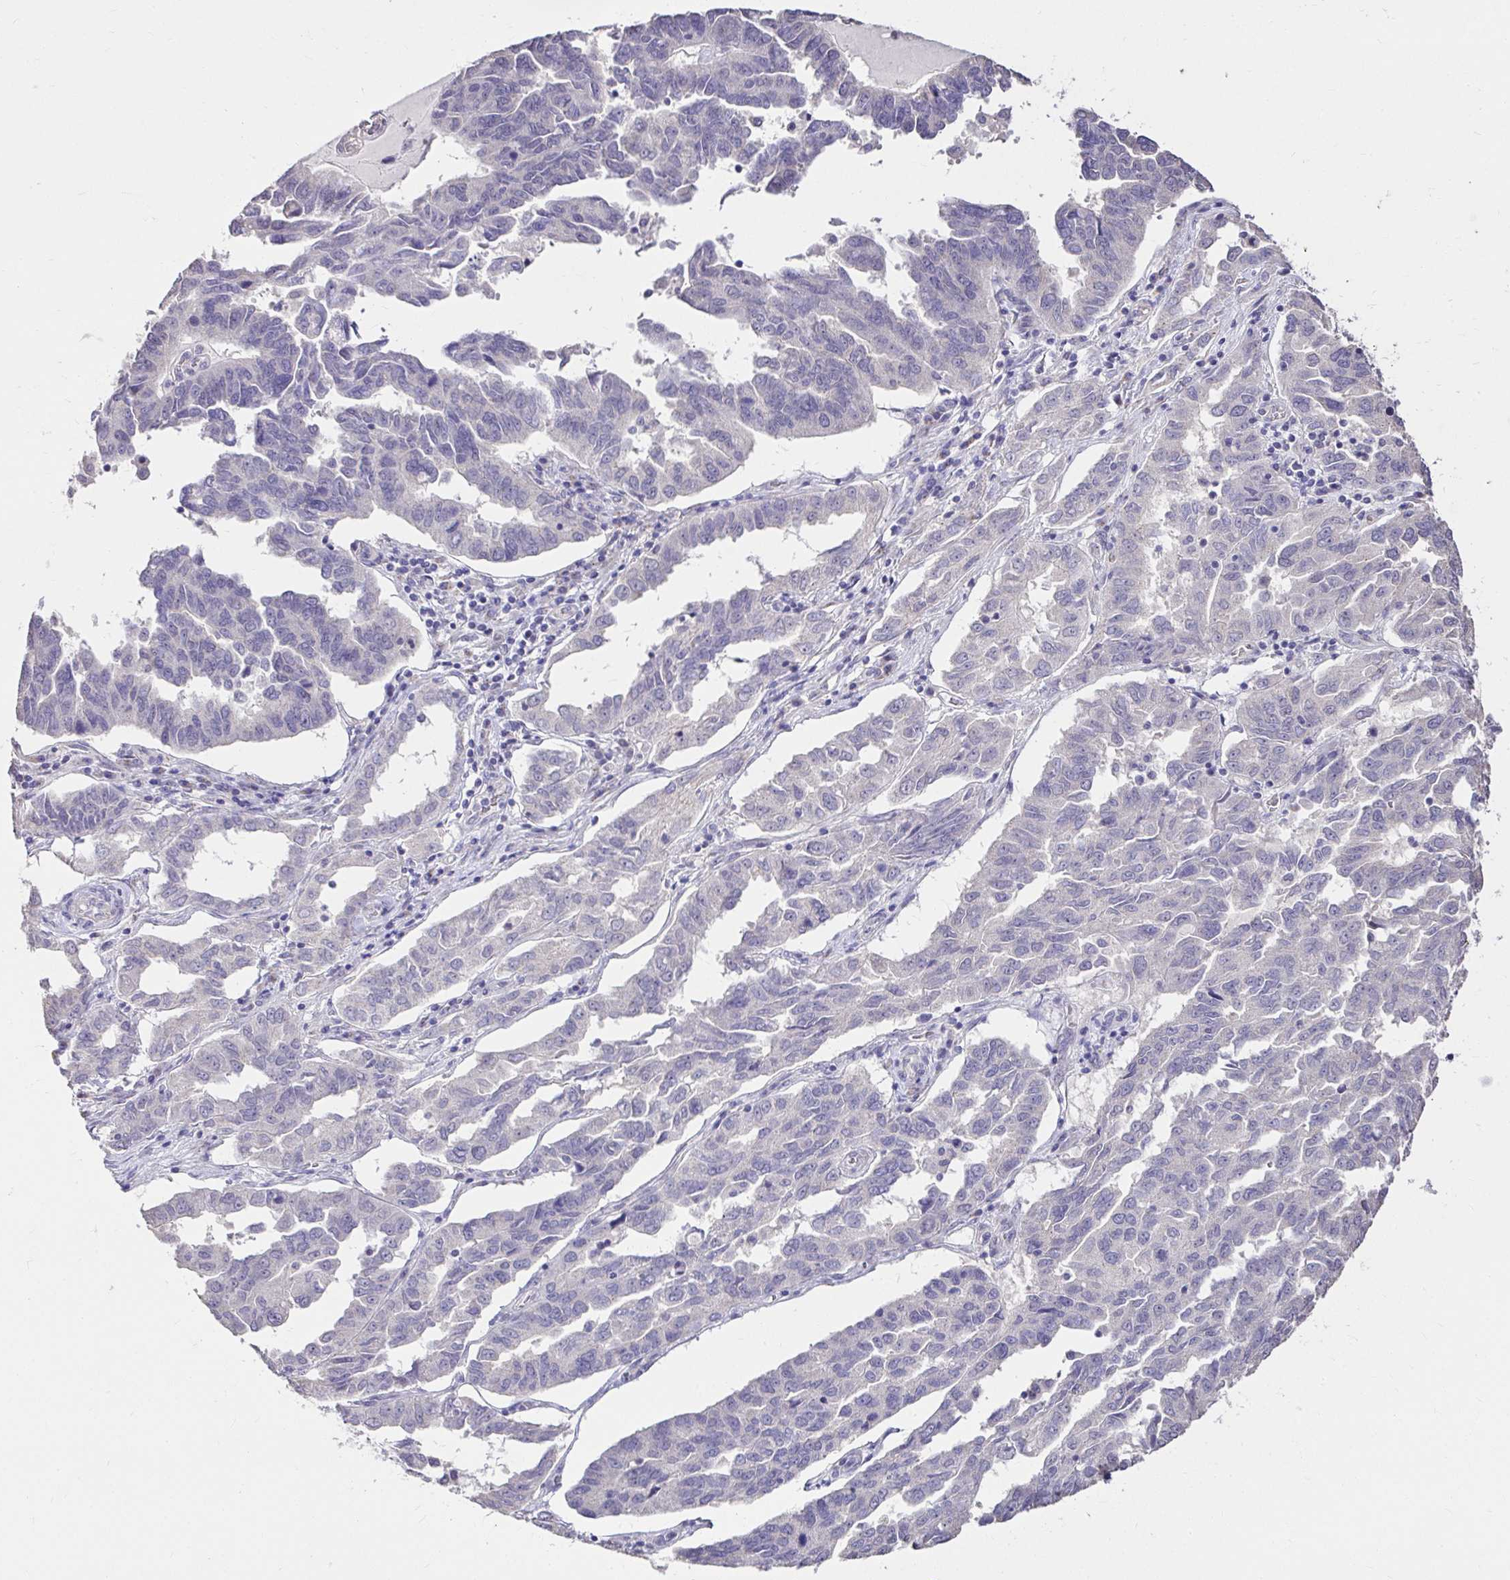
{"staining": {"intensity": "negative", "quantity": "none", "location": "none"}, "tissue": "ovarian cancer", "cell_type": "Tumor cells", "image_type": "cancer", "snomed": [{"axis": "morphology", "description": "Cystadenocarcinoma, serous, NOS"}, {"axis": "topography", "description": "Ovary"}], "caption": "The IHC photomicrograph has no significant staining in tumor cells of ovarian serous cystadenocarcinoma tissue.", "gene": "KIAA1210", "patient": {"sex": "female", "age": 64}}